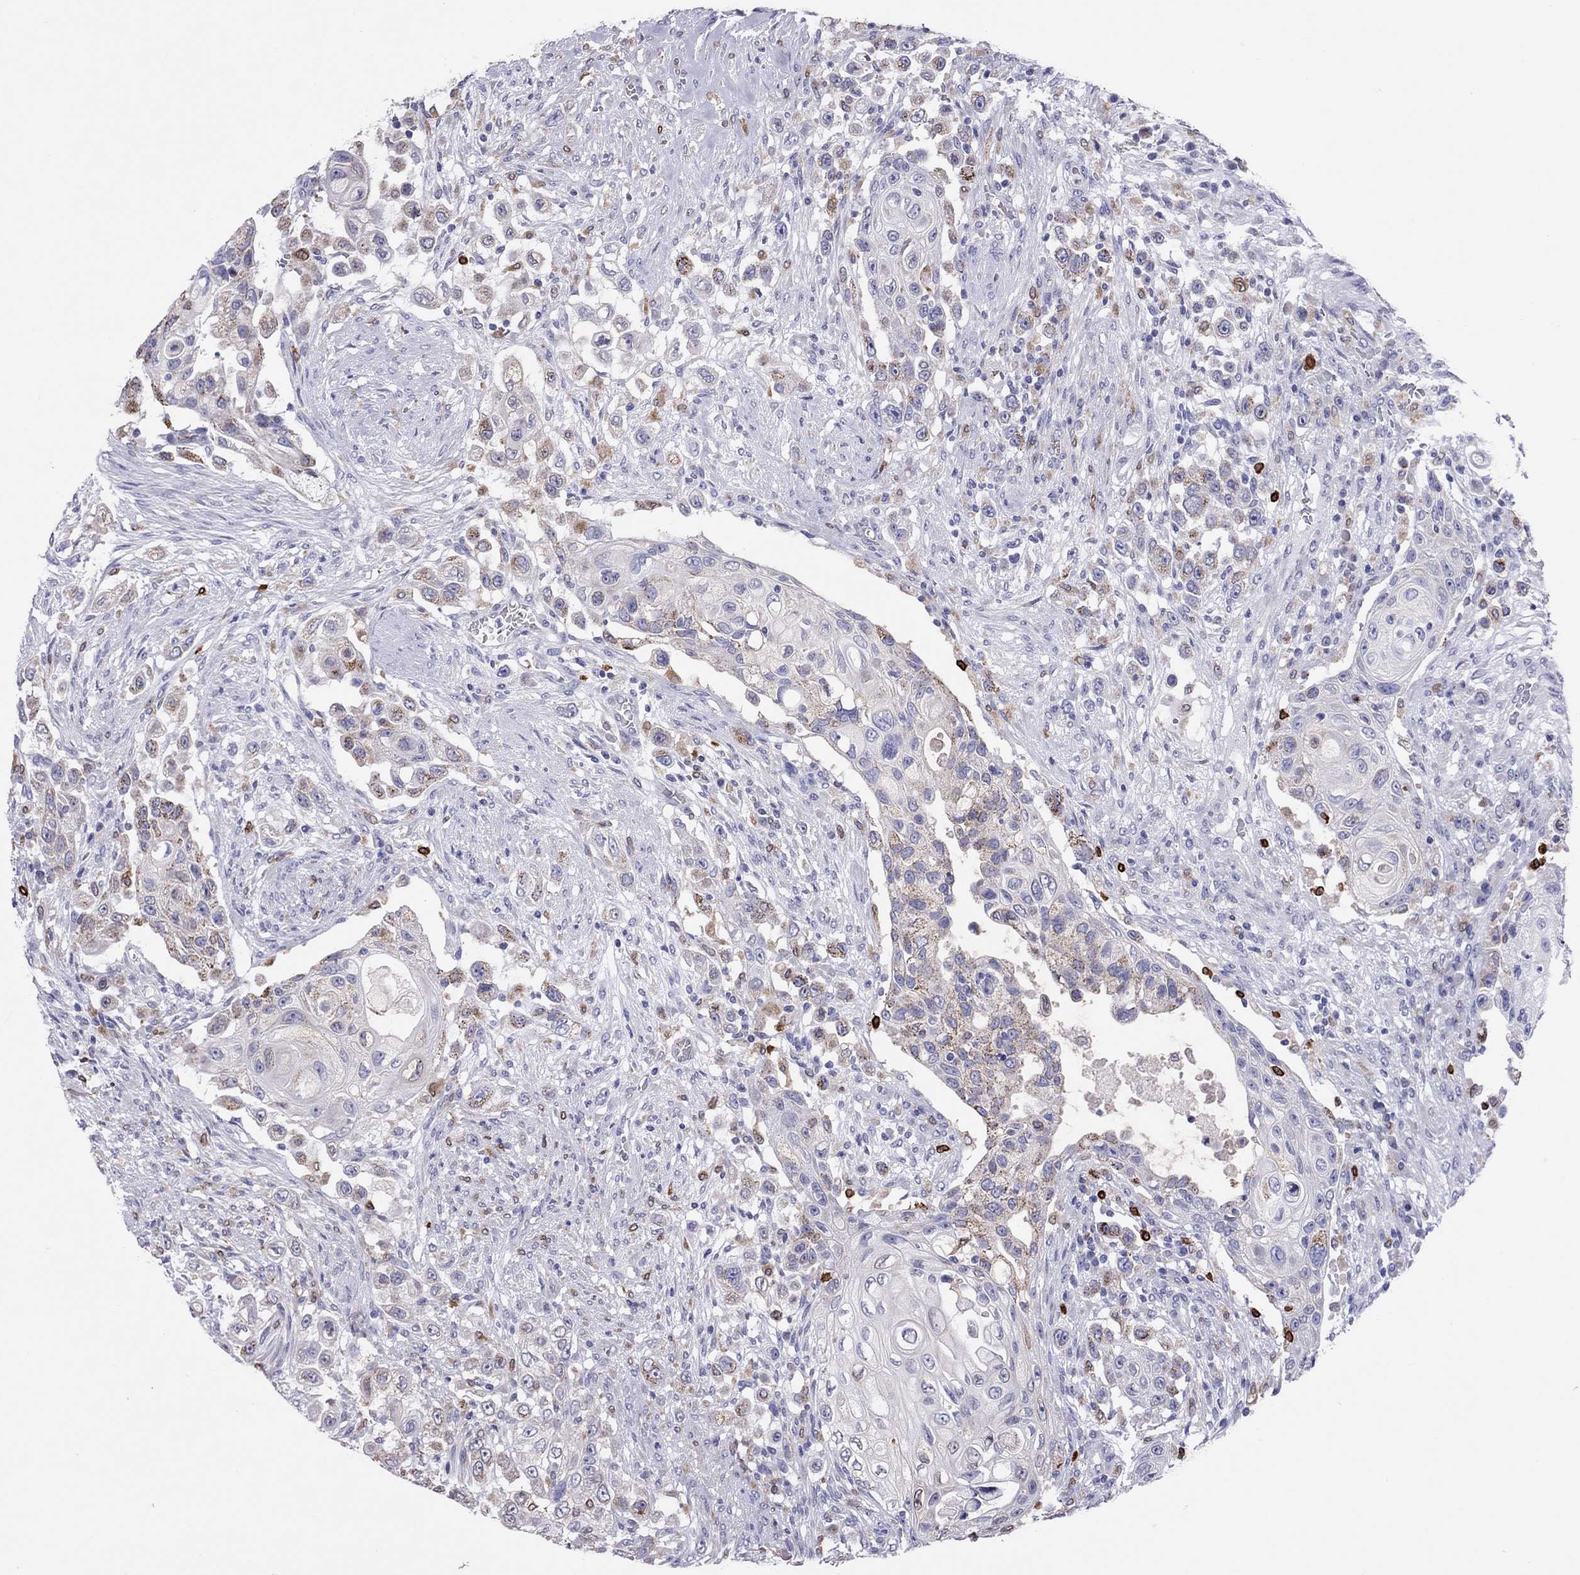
{"staining": {"intensity": "negative", "quantity": "none", "location": "none"}, "tissue": "urothelial cancer", "cell_type": "Tumor cells", "image_type": "cancer", "snomed": [{"axis": "morphology", "description": "Urothelial carcinoma, High grade"}, {"axis": "topography", "description": "Urinary bladder"}], "caption": "Immunohistochemistry photomicrograph of neoplastic tissue: human urothelial cancer stained with DAB (3,3'-diaminobenzidine) exhibits no significant protein expression in tumor cells.", "gene": "ADORA2A", "patient": {"sex": "female", "age": 56}}